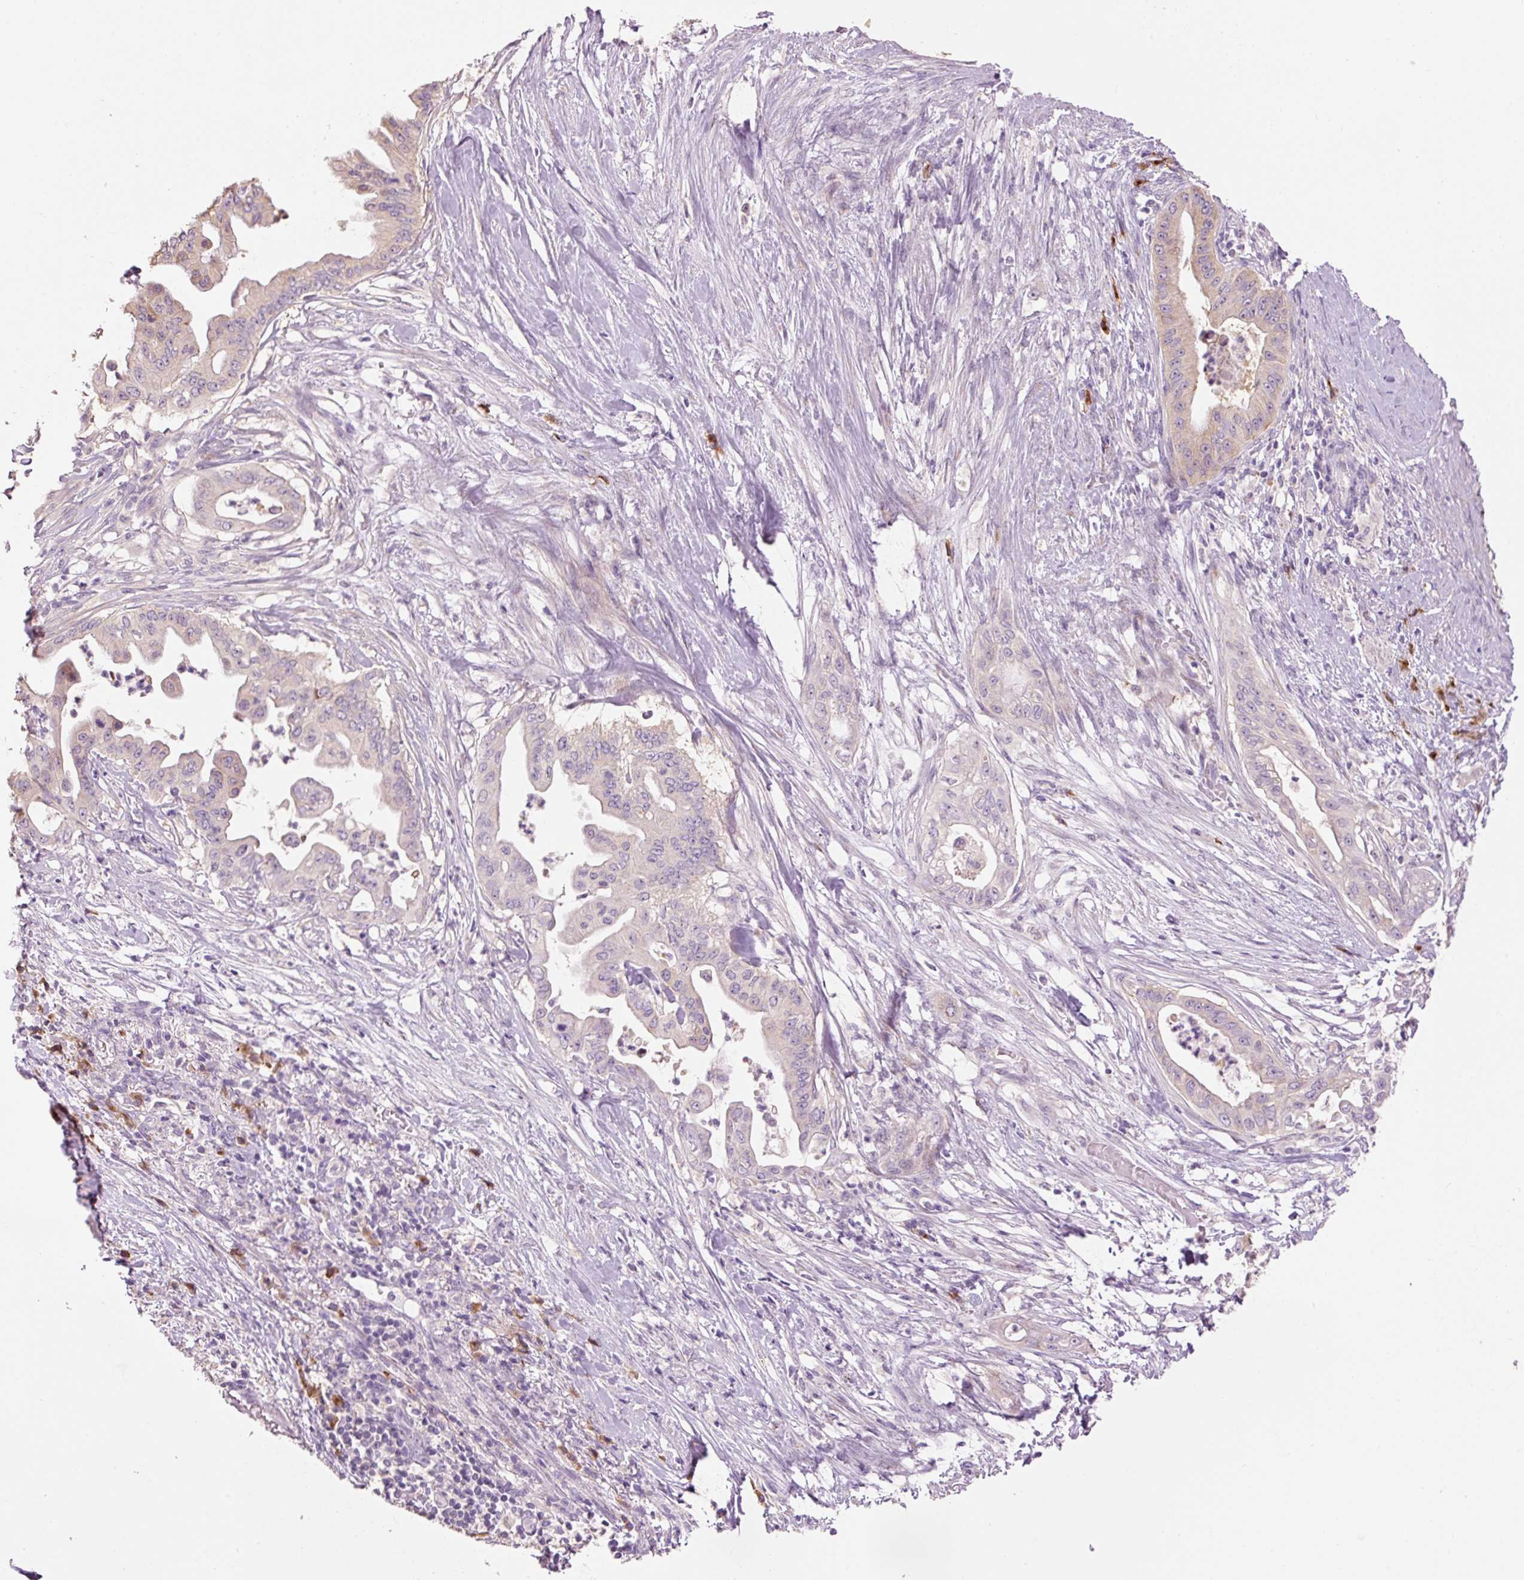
{"staining": {"intensity": "negative", "quantity": "none", "location": "none"}, "tissue": "pancreatic cancer", "cell_type": "Tumor cells", "image_type": "cancer", "snomed": [{"axis": "morphology", "description": "Adenocarcinoma, NOS"}, {"axis": "topography", "description": "Pancreas"}], "caption": "IHC of adenocarcinoma (pancreatic) shows no expression in tumor cells.", "gene": "HAX1", "patient": {"sex": "male", "age": 58}}